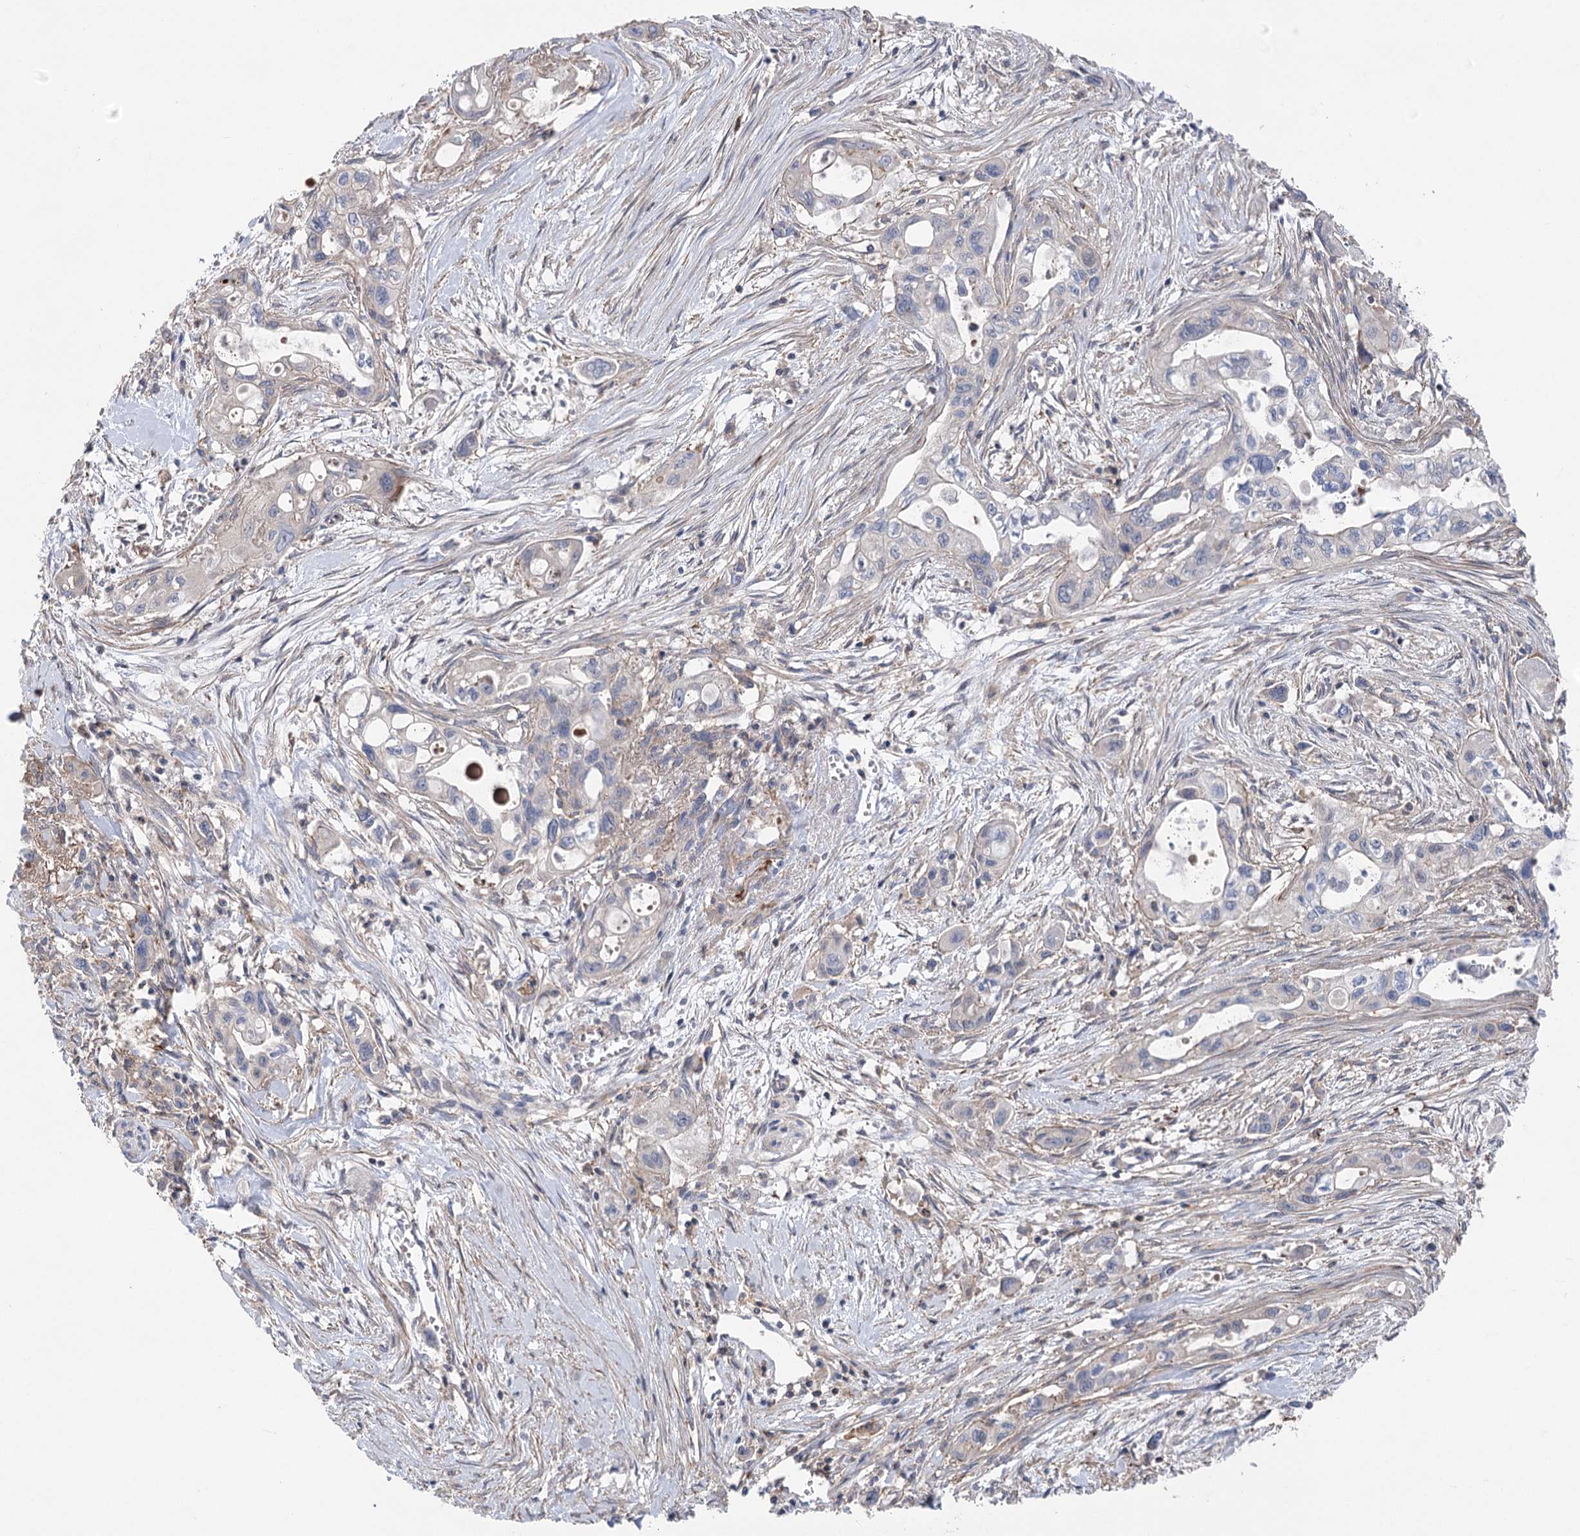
{"staining": {"intensity": "weak", "quantity": "<25%", "location": "cytoplasmic/membranous"}, "tissue": "pancreatic cancer", "cell_type": "Tumor cells", "image_type": "cancer", "snomed": [{"axis": "morphology", "description": "Adenocarcinoma, NOS"}, {"axis": "topography", "description": "Pancreas"}], "caption": "A histopathology image of adenocarcinoma (pancreatic) stained for a protein displays no brown staining in tumor cells.", "gene": "LARP1B", "patient": {"sex": "male", "age": 75}}